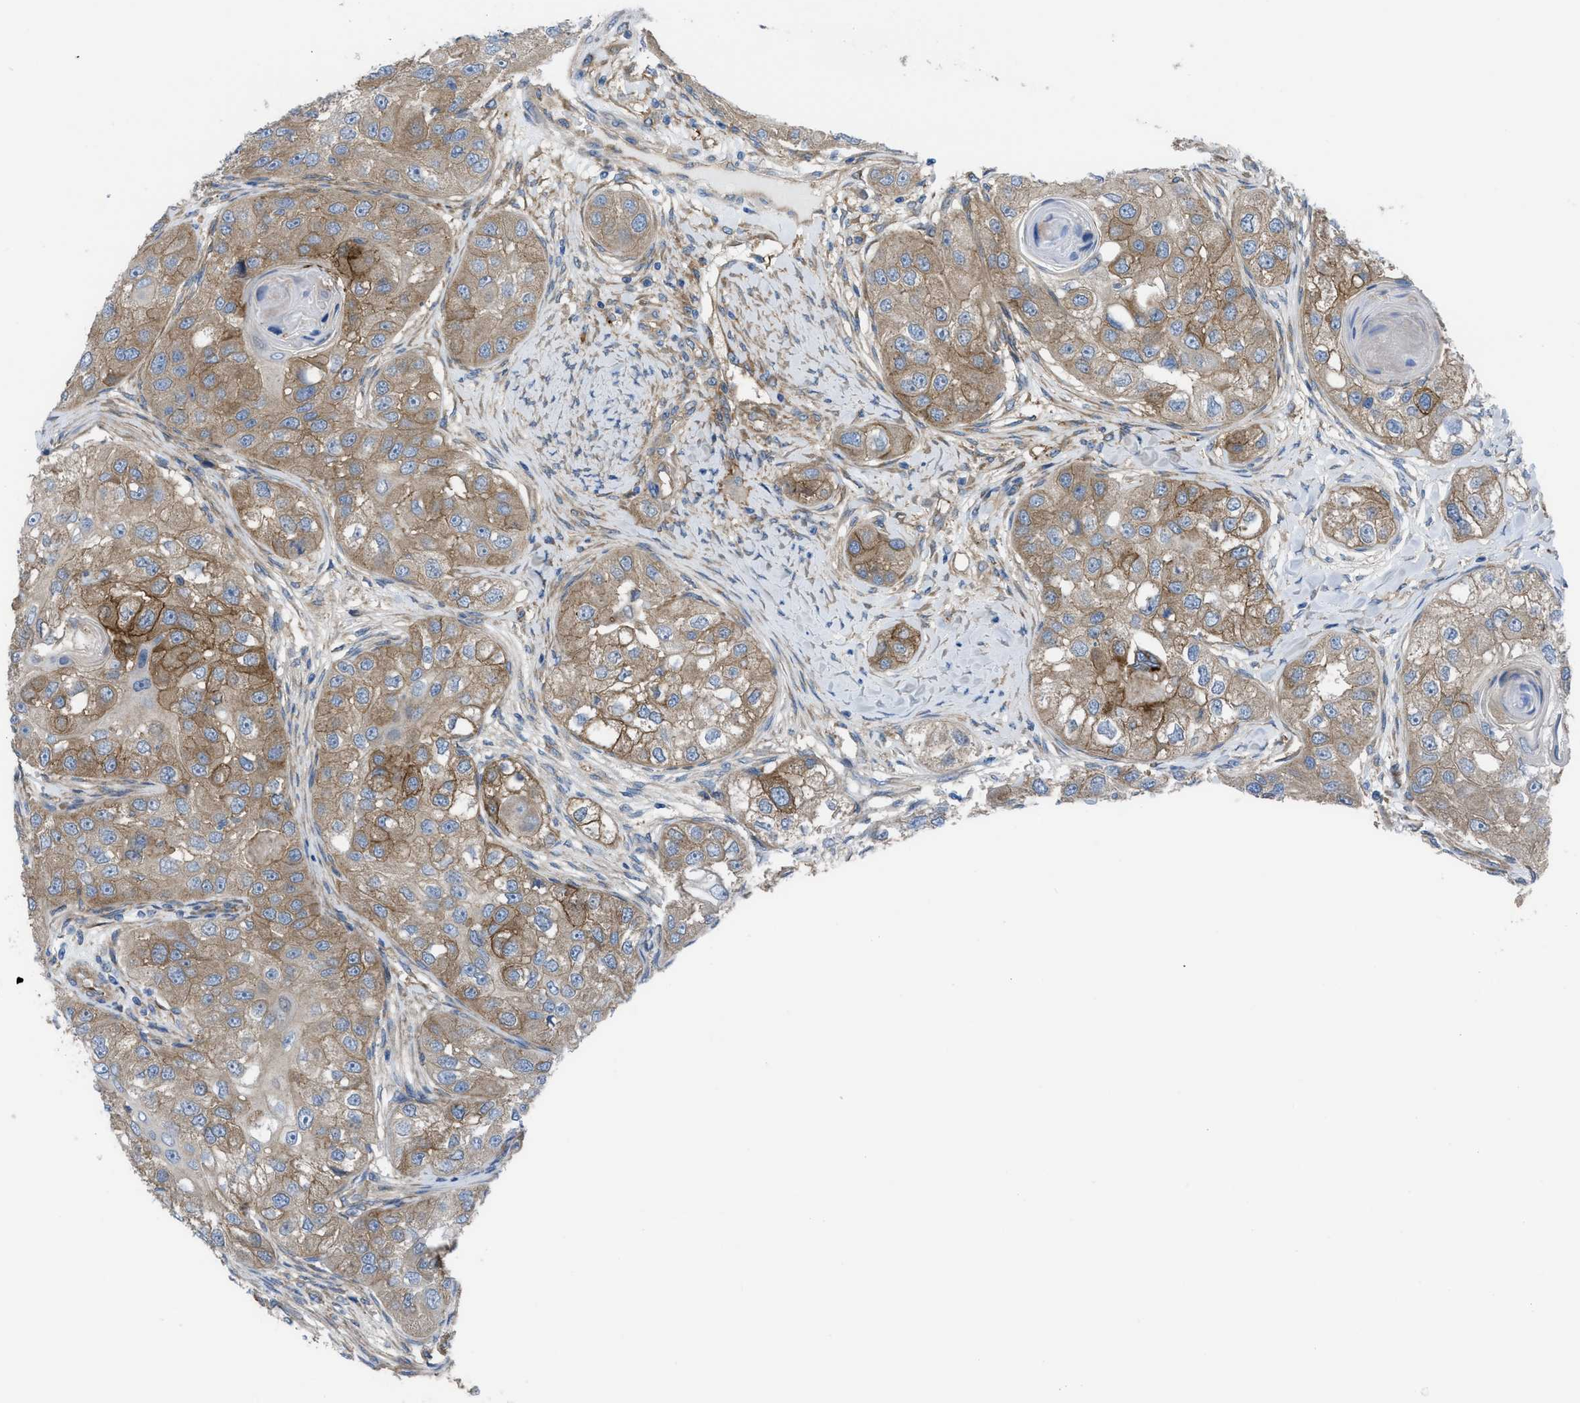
{"staining": {"intensity": "moderate", "quantity": ">75%", "location": "cytoplasmic/membranous"}, "tissue": "head and neck cancer", "cell_type": "Tumor cells", "image_type": "cancer", "snomed": [{"axis": "morphology", "description": "Normal tissue, NOS"}, {"axis": "morphology", "description": "Squamous cell carcinoma, NOS"}, {"axis": "topography", "description": "Skeletal muscle"}, {"axis": "topography", "description": "Head-Neck"}], "caption": "Immunohistochemistry (IHC) (DAB) staining of head and neck cancer exhibits moderate cytoplasmic/membranous protein staining in approximately >75% of tumor cells. The protein is stained brown, and the nuclei are stained in blue (DAB (3,3'-diaminobenzidine) IHC with brightfield microscopy, high magnification).", "gene": "EGFR", "patient": {"sex": "male", "age": 51}}